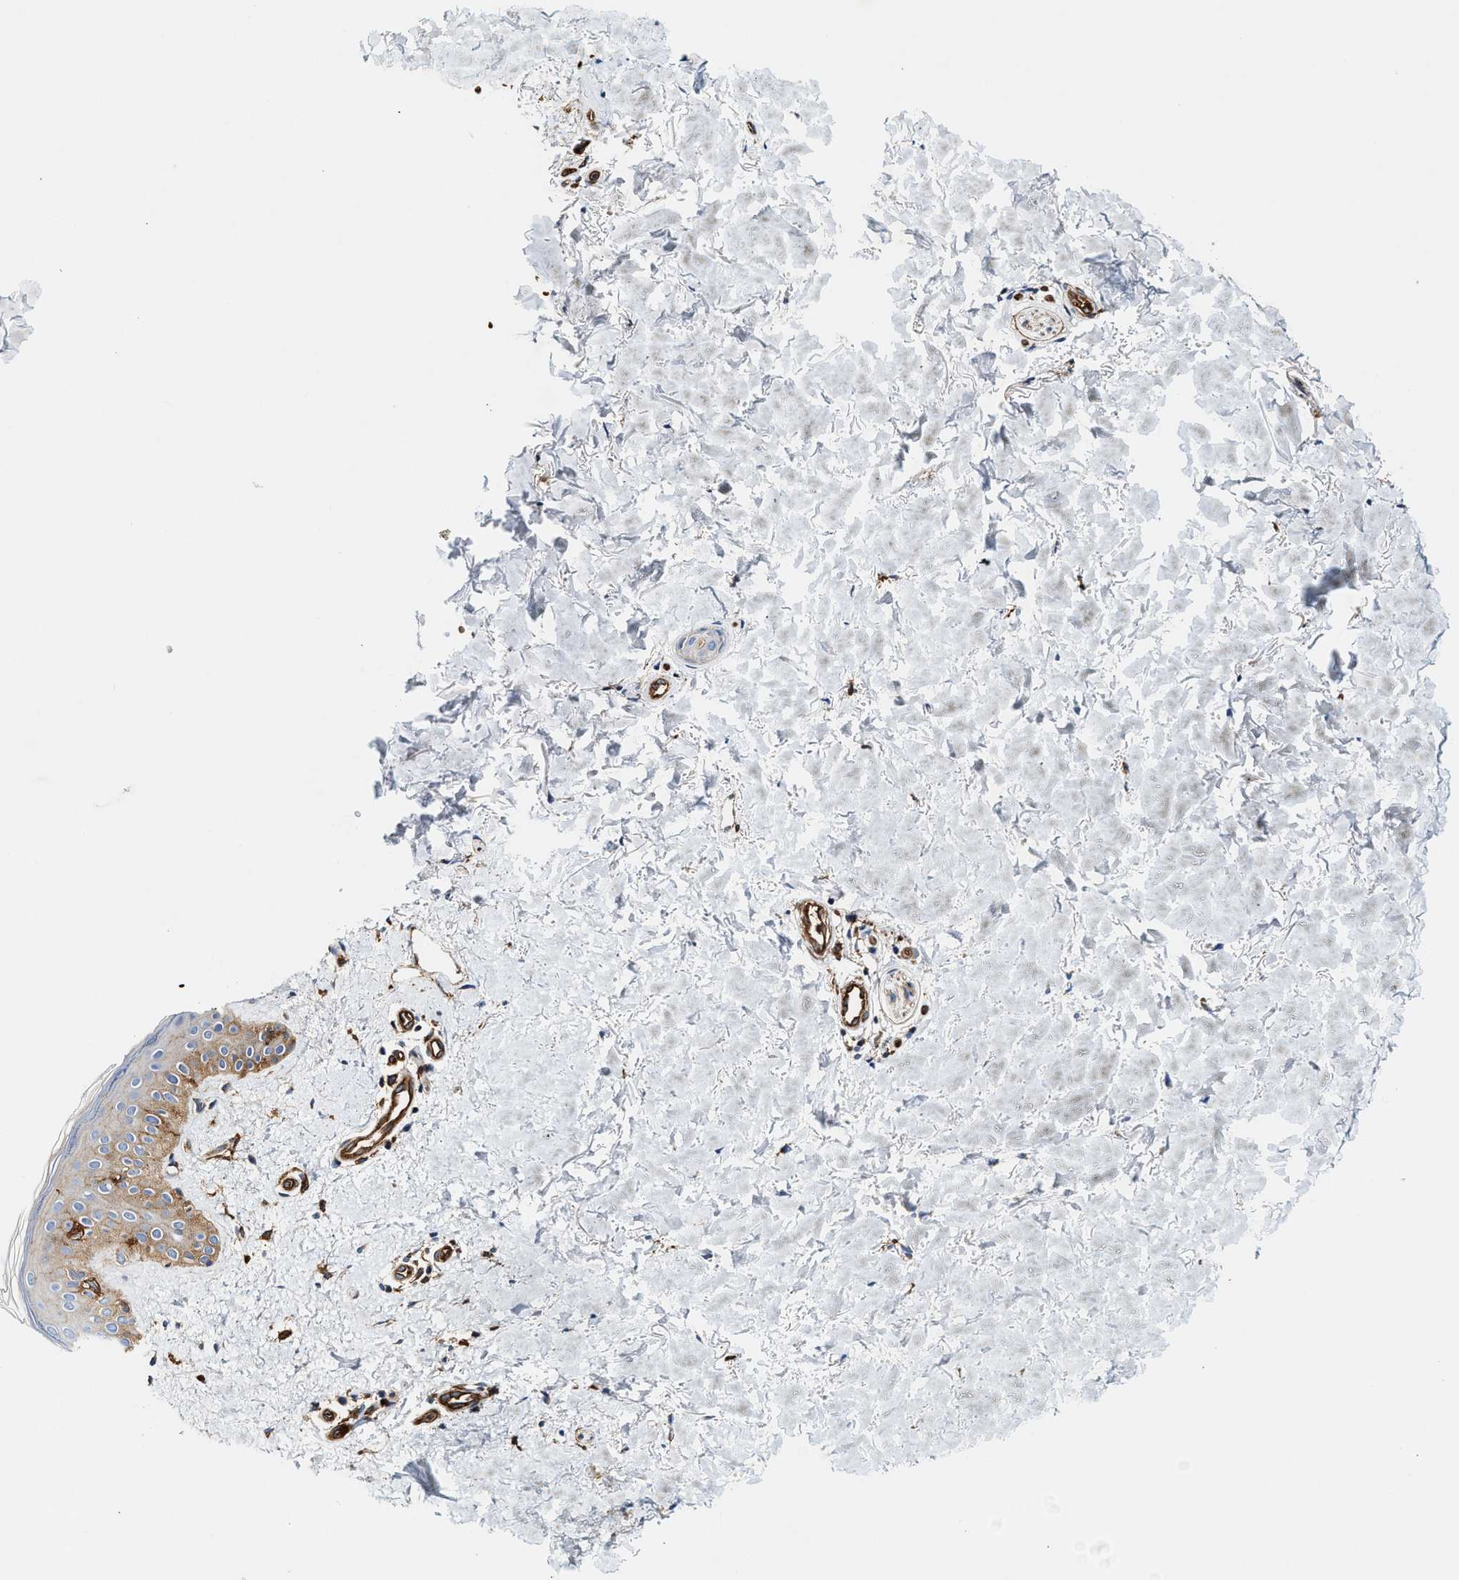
{"staining": {"intensity": "moderate", "quantity": ">75%", "location": "cytoplasmic/membranous"}, "tissue": "skin", "cell_type": "Fibroblasts", "image_type": "normal", "snomed": [{"axis": "morphology", "description": "Normal tissue, NOS"}, {"axis": "topography", "description": "Skin"}], "caption": "This micrograph displays IHC staining of benign skin, with medium moderate cytoplasmic/membranous positivity in about >75% of fibroblasts.", "gene": "HIP1", "patient": {"sex": "male", "age": 40}}